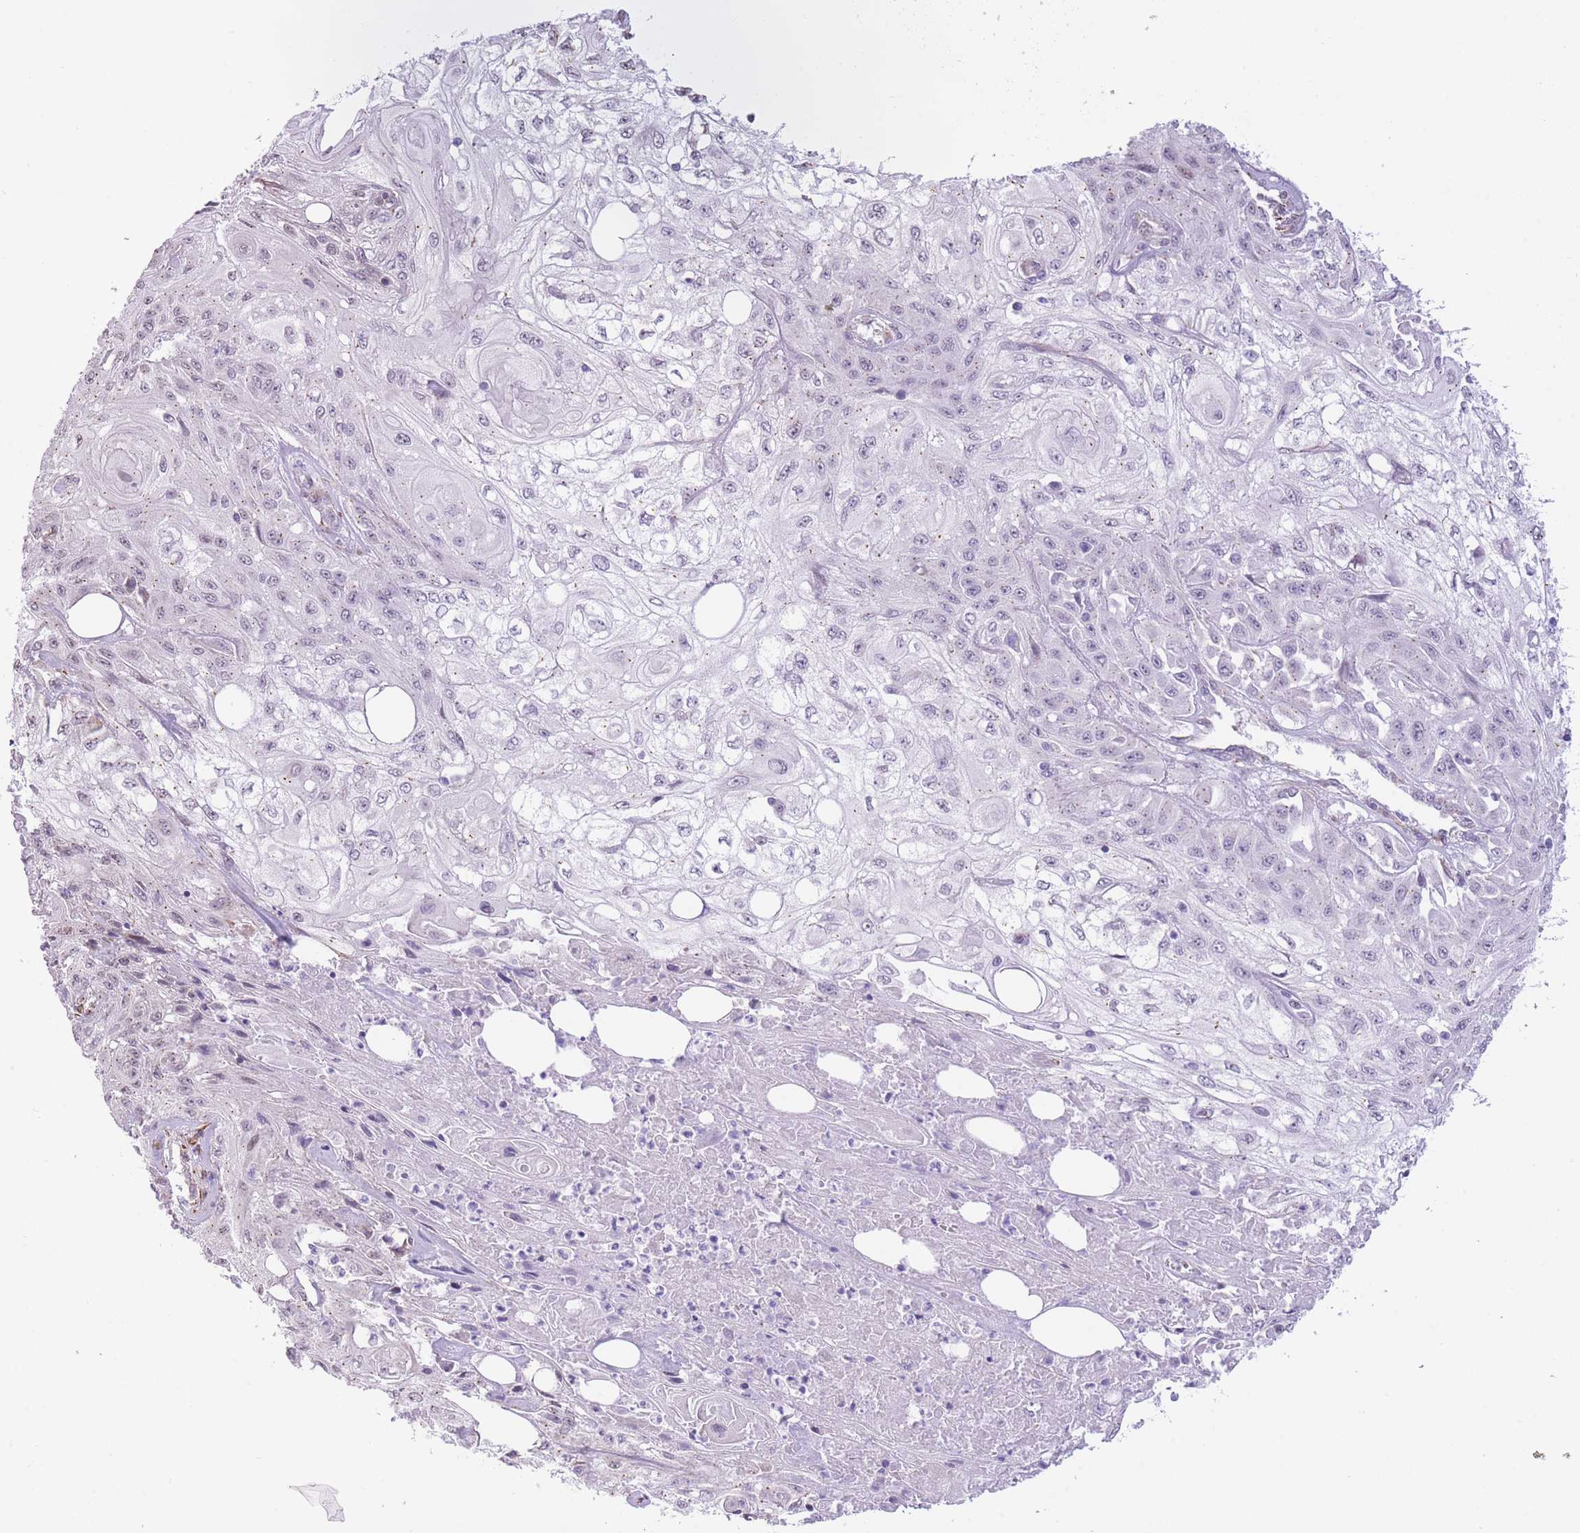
{"staining": {"intensity": "negative", "quantity": "none", "location": "none"}, "tissue": "skin cancer", "cell_type": "Tumor cells", "image_type": "cancer", "snomed": [{"axis": "morphology", "description": "Squamous cell carcinoma, NOS"}, {"axis": "morphology", "description": "Squamous cell carcinoma, metastatic, NOS"}, {"axis": "topography", "description": "Skin"}, {"axis": "topography", "description": "Lymph node"}], "caption": "High magnification brightfield microscopy of metastatic squamous cell carcinoma (skin) stained with DAB (brown) and counterstained with hematoxylin (blue): tumor cells show no significant expression.", "gene": "PSG8", "patient": {"sex": "male", "age": 75}}